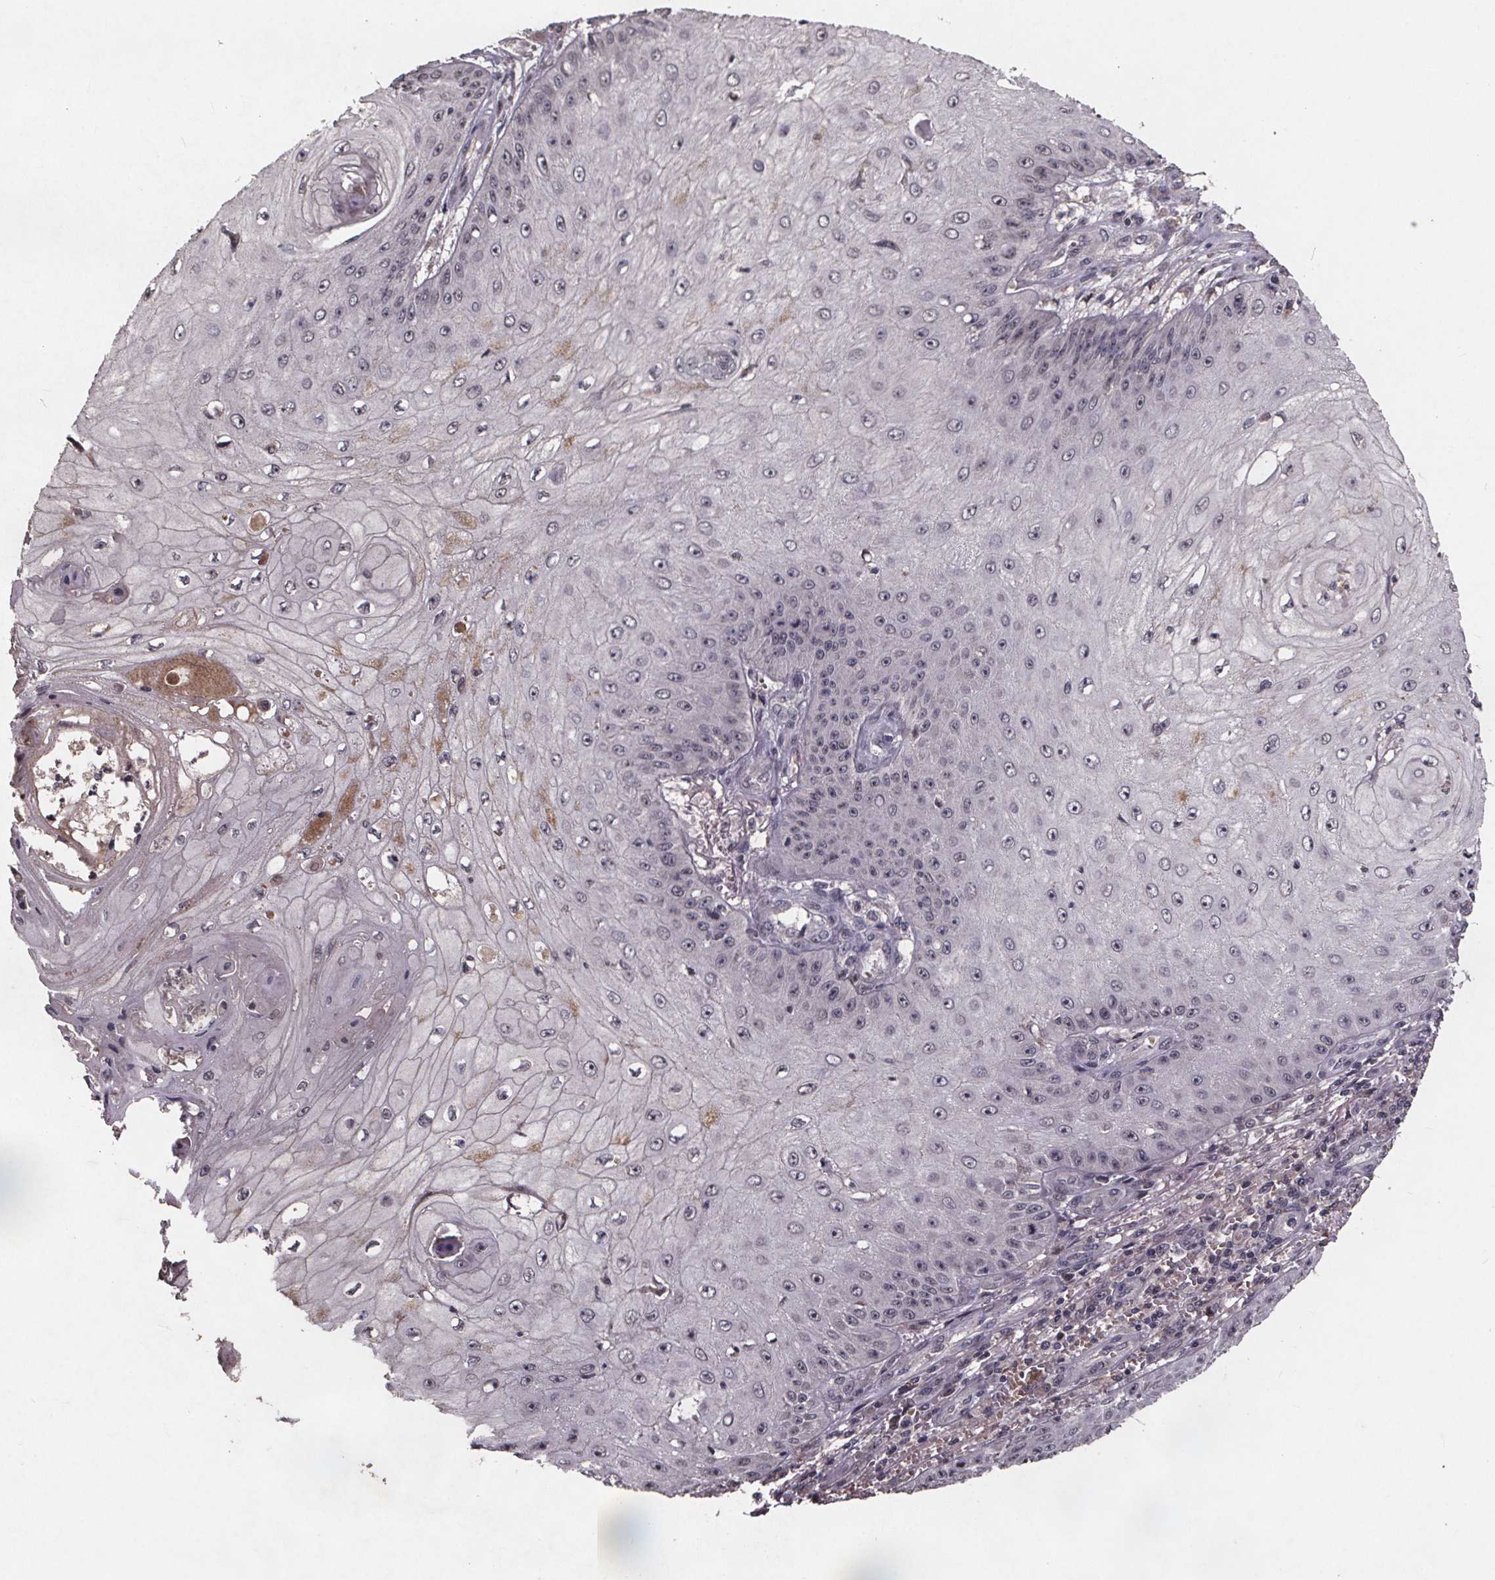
{"staining": {"intensity": "negative", "quantity": "none", "location": "none"}, "tissue": "skin cancer", "cell_type": "Tumor cells", "image_type": "cancer", "snomed": [{"axis": "morphology", "description": "Squamous cell carcinoma, NOS"}, {"axis": "topography", "description": "Skin"}], "caption": "A high-resolution image shows immunohistochemistry staining of squamous cell carcinoma (skin), which demonstrates no significant positivity in tumor cells.", "gene": "GPX3", "patient": {"sex": "male", "age": 70}}